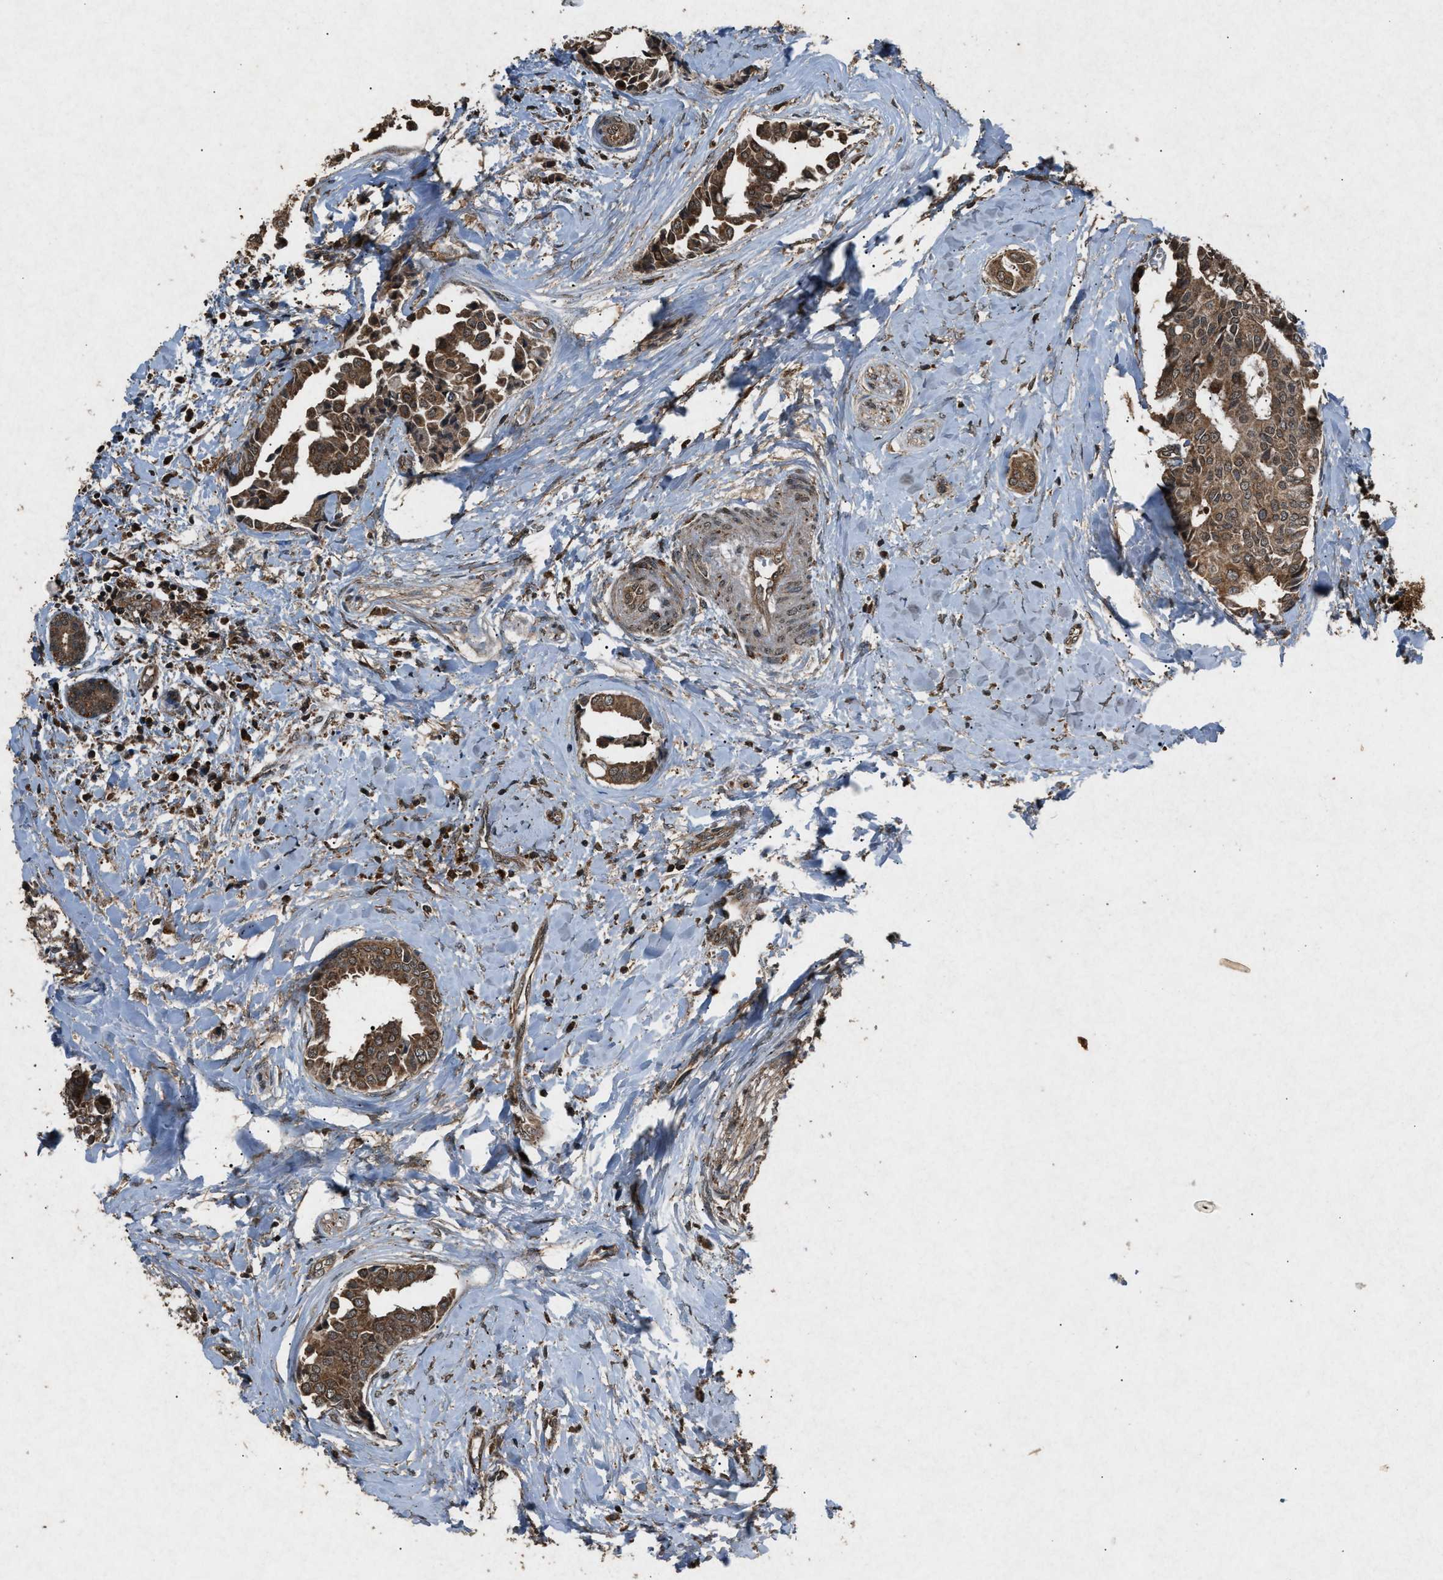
{"staining": {"intensity": "strong", "quantity": ">75%", "location": "cytoplasmic/membranous"}, "tissue": "head and neck cancer", "cell_type": "Tumor cells", "image_type": "cancer", "snomed": [{"axis": "morphology", "description": "Adenocarcinoma, NOS"}, {"axis": "topography", "description": "Salivary gland"}, {"axis": "topography", "description": "Head-Neck"}], "caption": "Protein expression analysis of human adenocarcinoma (head and neck) reveals strong cytoplasmic/membranous staining in approximately >75% of tumor cells. (Stains: DAB in brown, nuclei in blue, Microscopy: brightfield microscopy at high magnification).", "gene": "OAS1", "patient": {"sex": "female", "age": 59}}